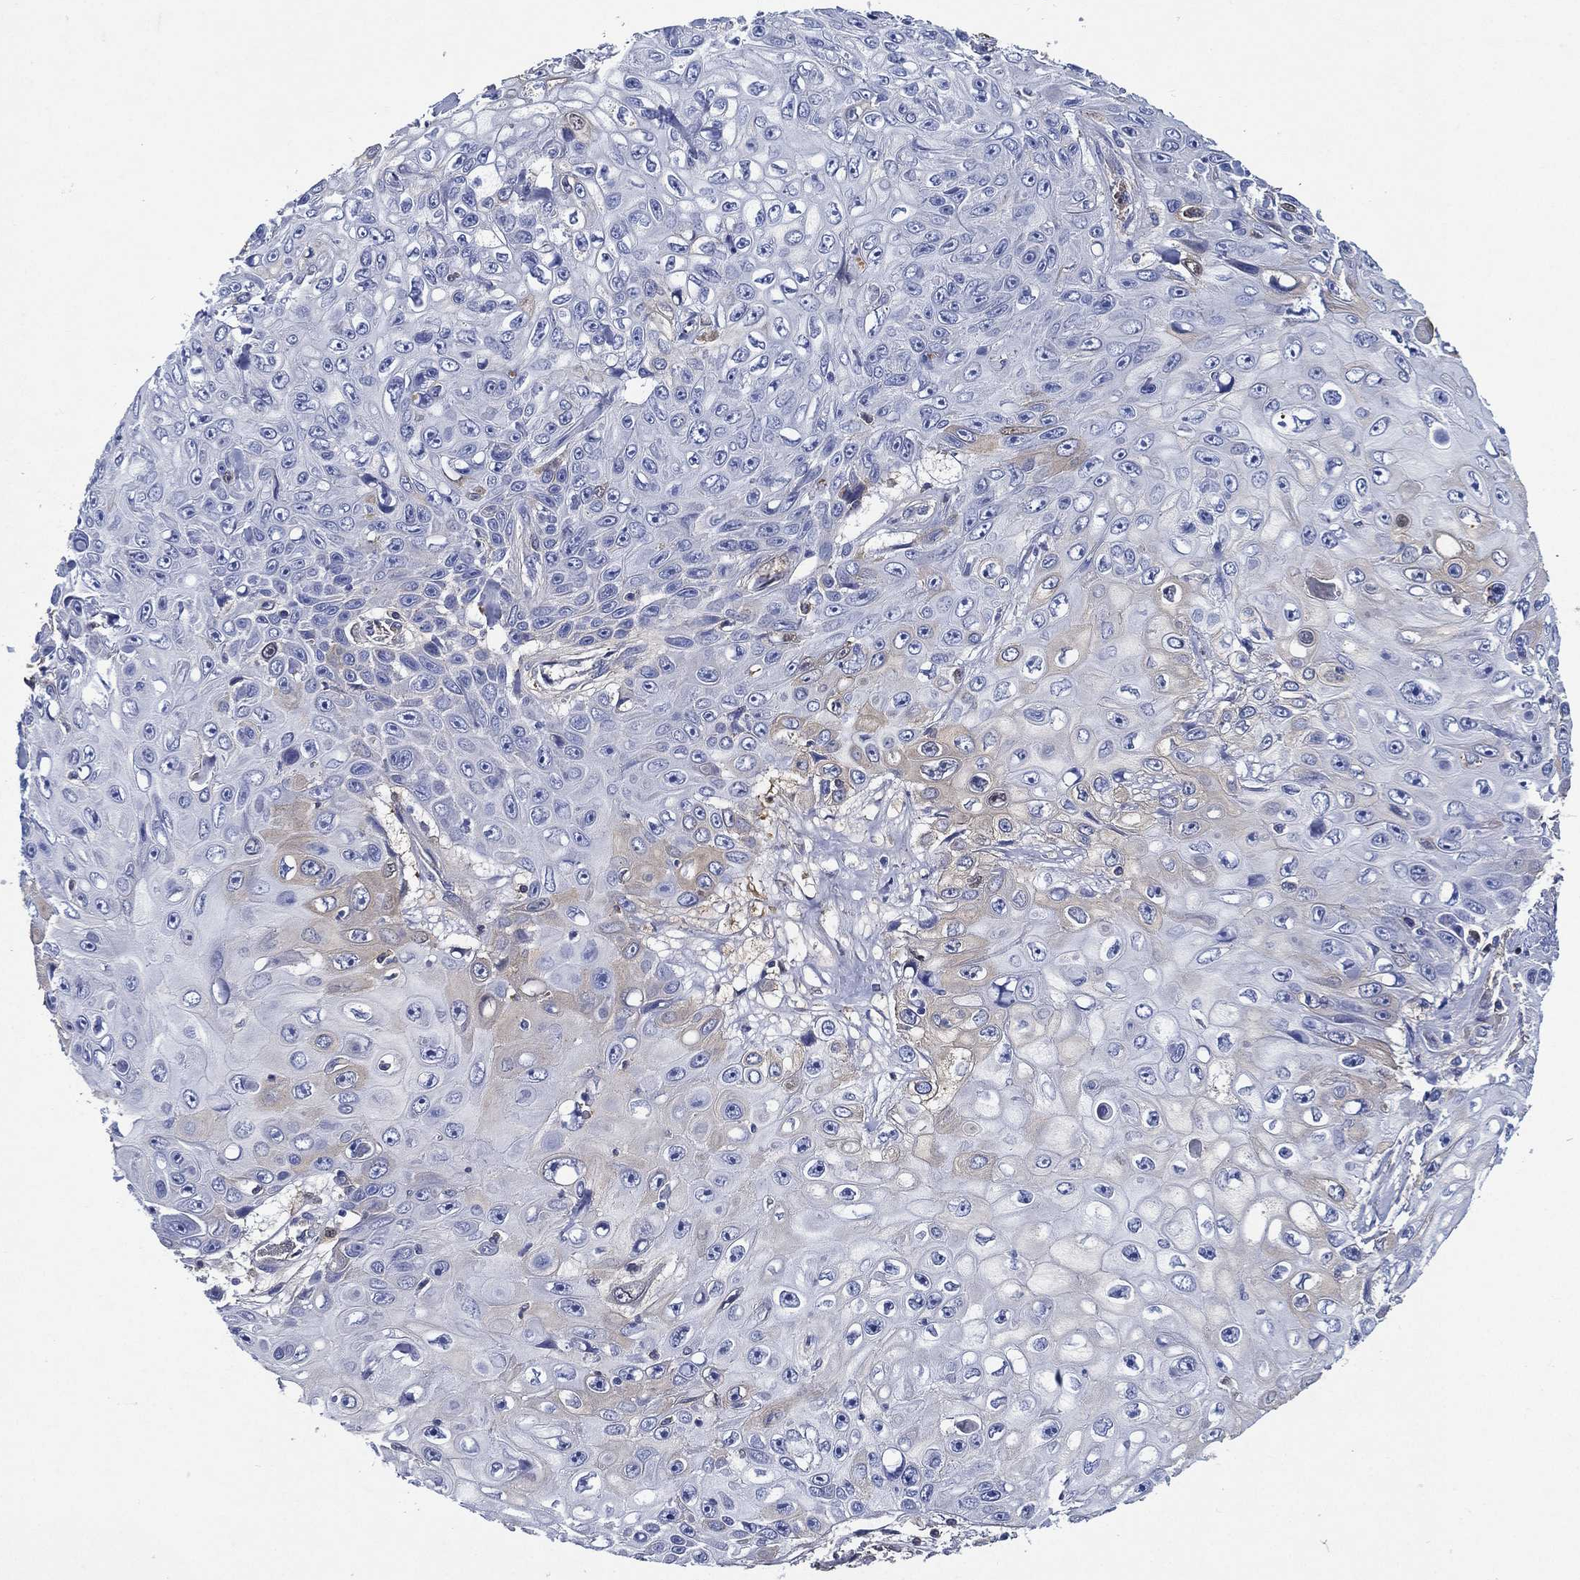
{"staining": {"intensity": "negative", "quantity": "none", "location": "none"}, "tissue": "skin cancer", "cell_type": "Tumor cells", "image_type": "cancer", "snomed": [{"axis": "morphology", "description": "Squamous cell carcinoma, NOS"}, {"axis": "topography", "description": "Skin"}], "caption": "Immunohistochemistry of skin cancer (squamous cell carcinoma) reveals no expression in tumor cells.", "gene": "TMPRSS11D", "patient": {"sex": "male", "age": 82}}